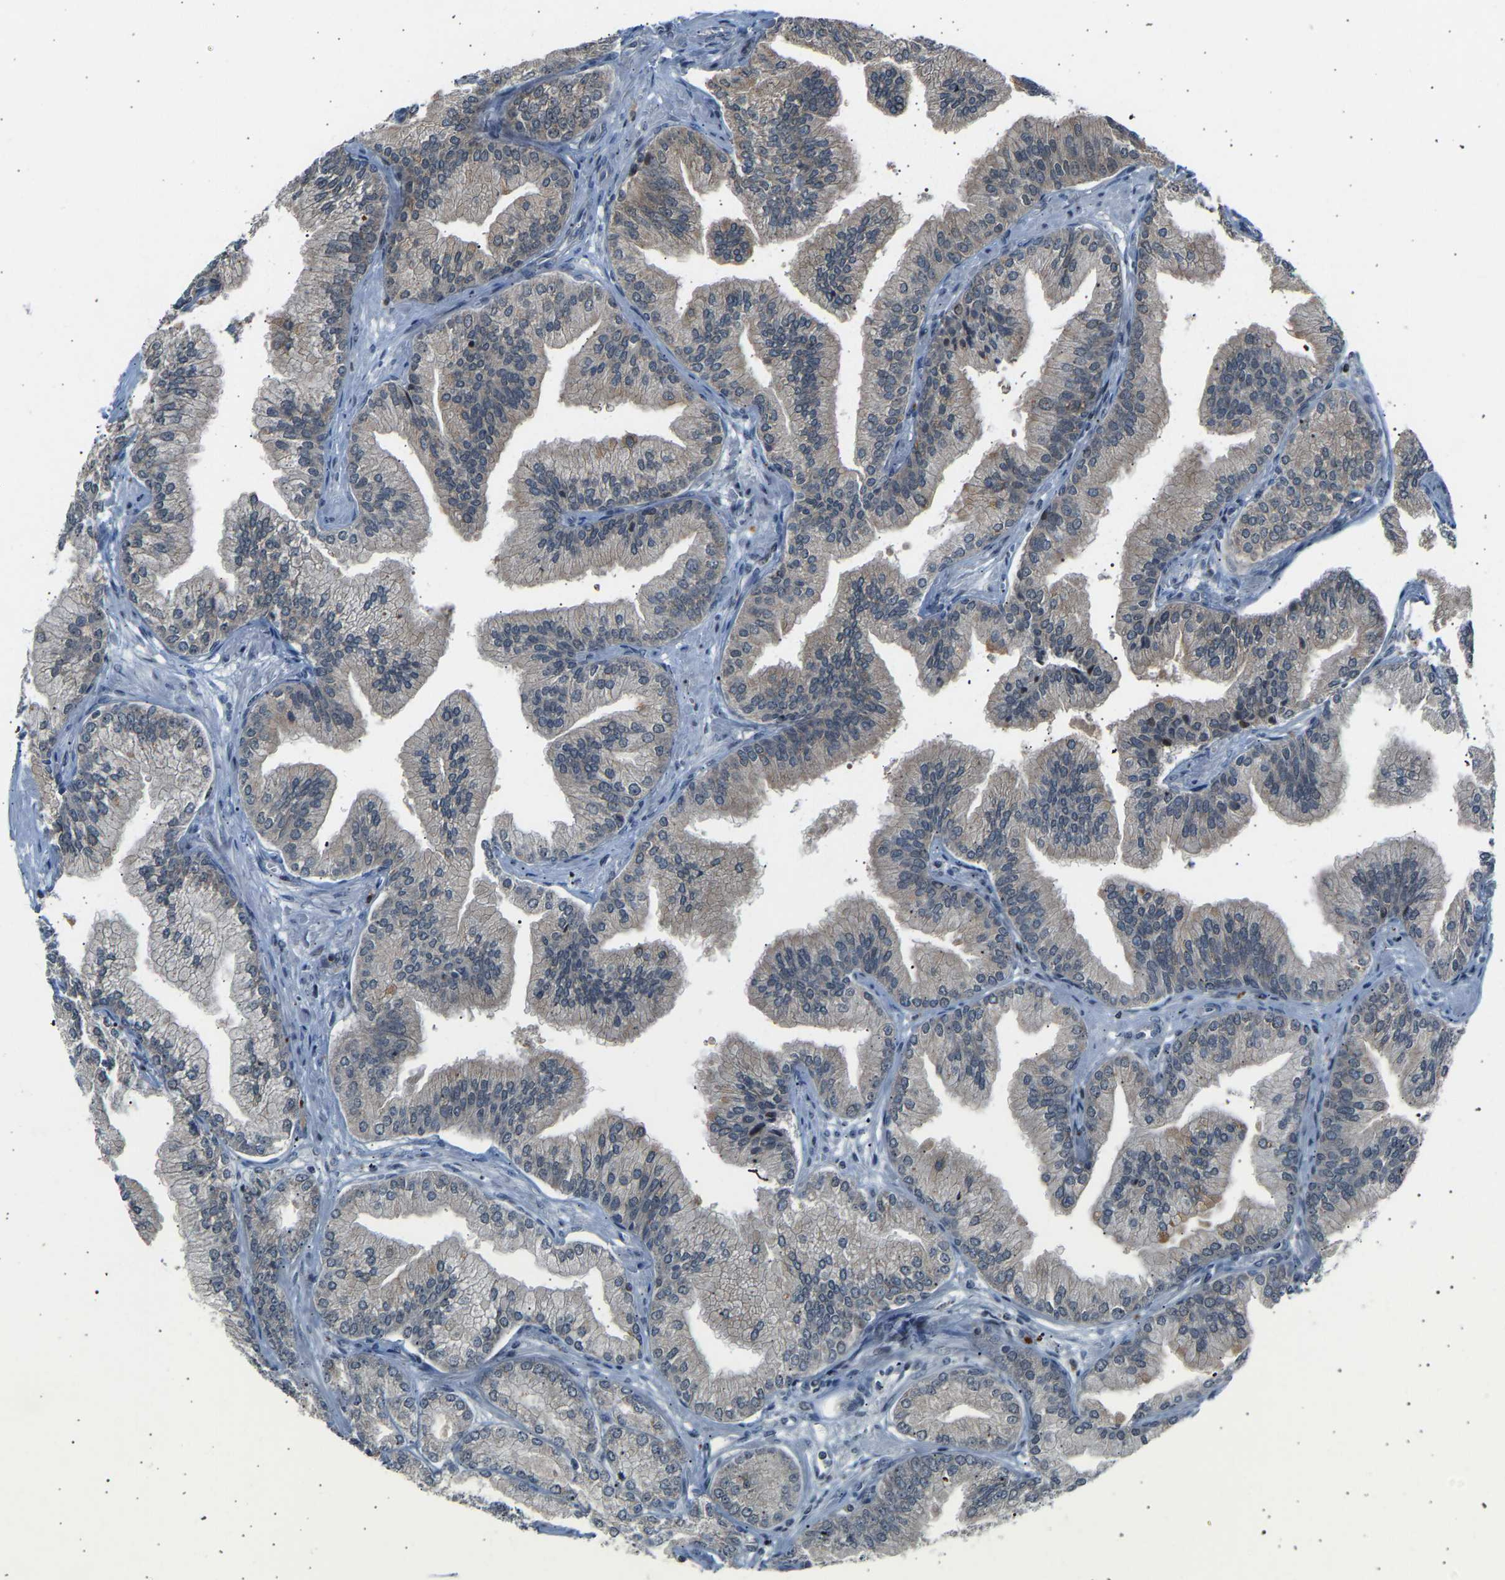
{"staining": {"intensity": "weak", "quantity": "<25%", "location": "cytoplasmic/membranous"}, "tissue": "prostate cancer", "cell_type": "Tumor cells", "image_type": "cancer", "snomed": [{"axis": "morphology", "description": "Adenocarcinoma, Low grade"}, {"axis": "topography", "description": "Prostate"}], "caption": "Tumor cells show no significant positivity in adenocarcinoma (low-grade) (prostate).", "gene": "SLIRP", "patient": {"sex": "male", "age": 52}}